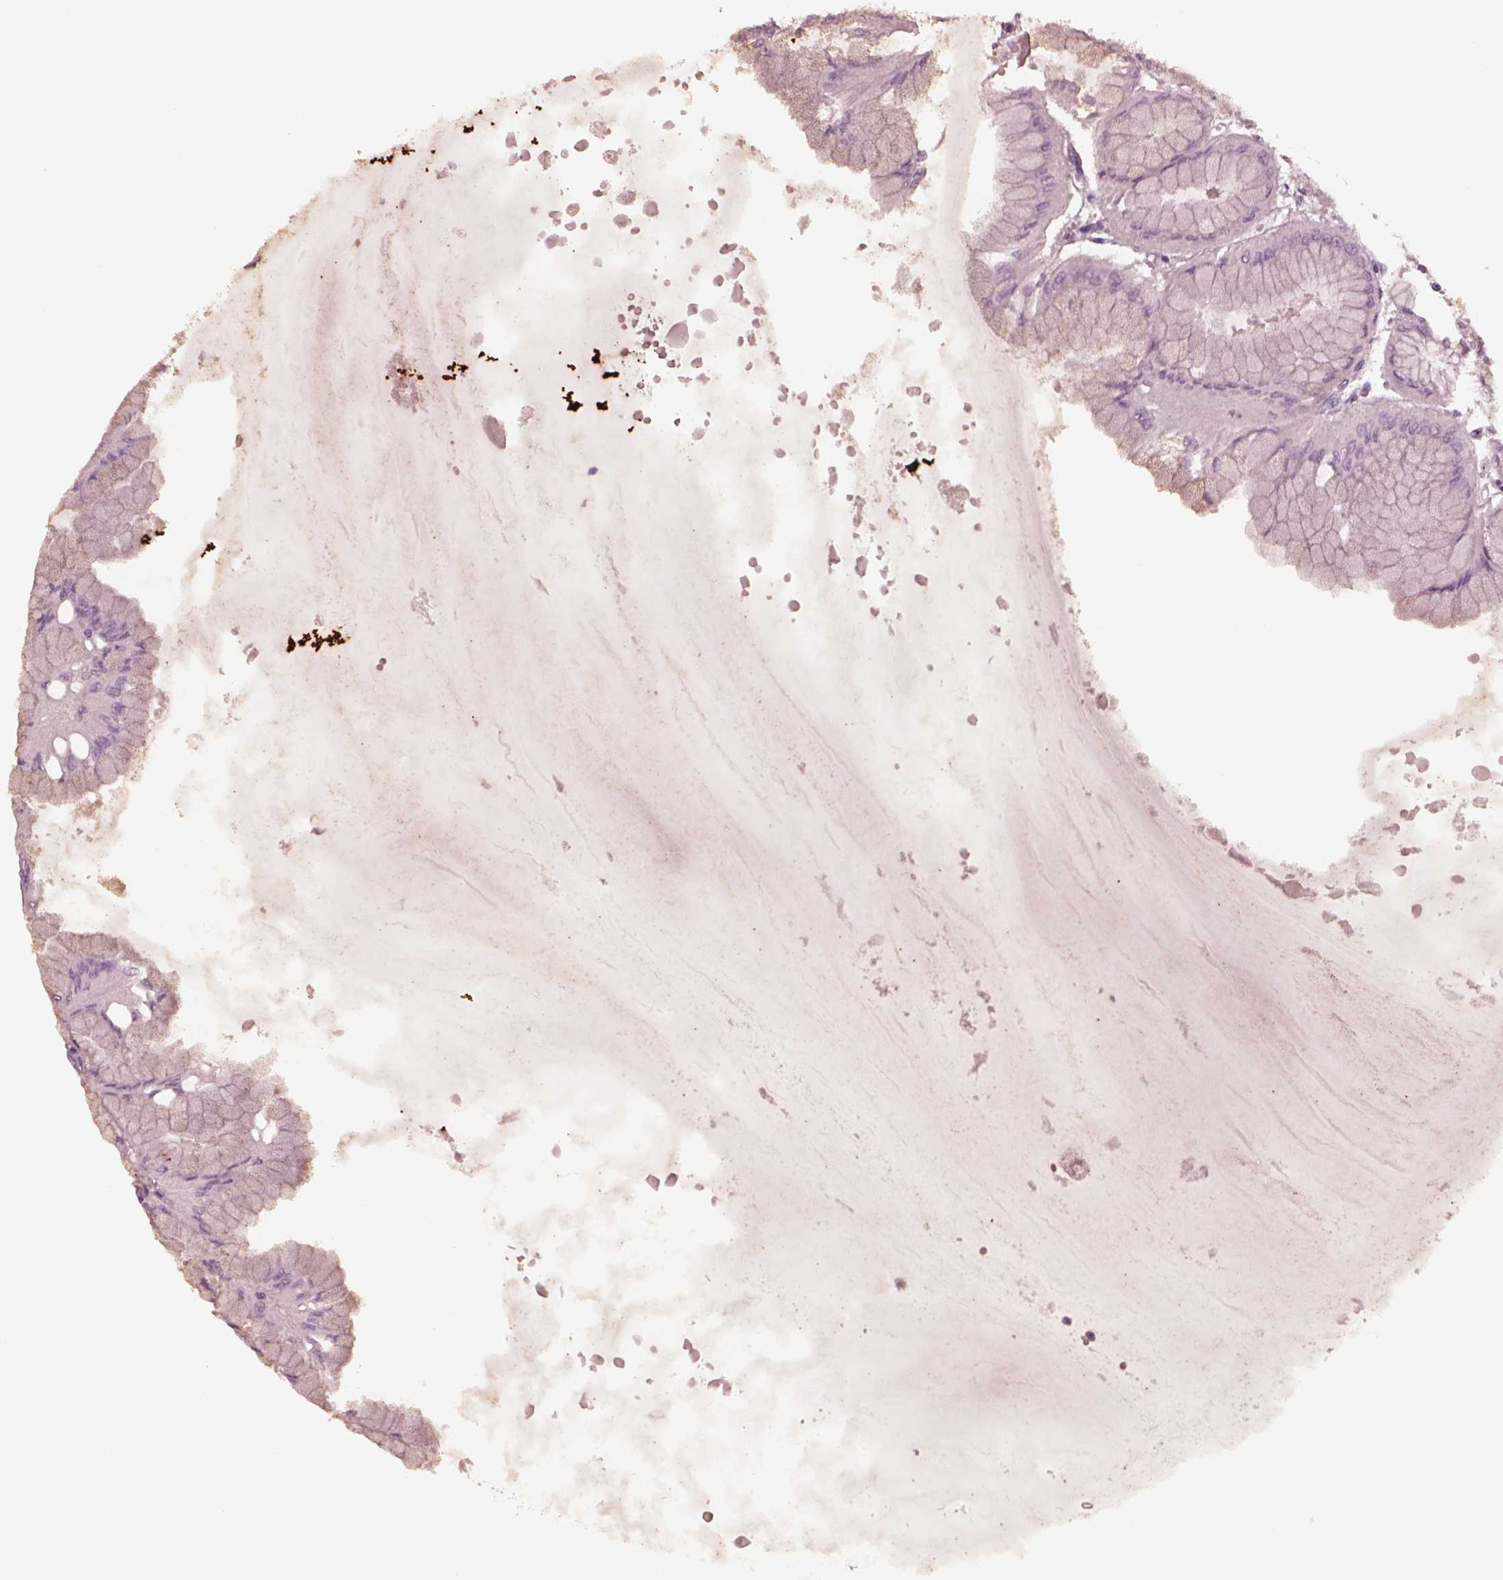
{"staining": {"intensity": "negative", "quantity": "none", "location": "none"}, "tissue": "stomach", "cell_type": "Glandular cells", "image_type": "normal", "snomed": [{"axis": "morphology", "description": "Normal tissue, NOS"}, {"axis": "topography", "description": "Stomach, upper"}], "caption": "Glandular cells show no significant protein positivity in unremarkable stomach. (DAB immunohistochemistry with hematoxylin counter stain).", "gene": "YY2", "patient": {"sex": "male", "age": 60}}